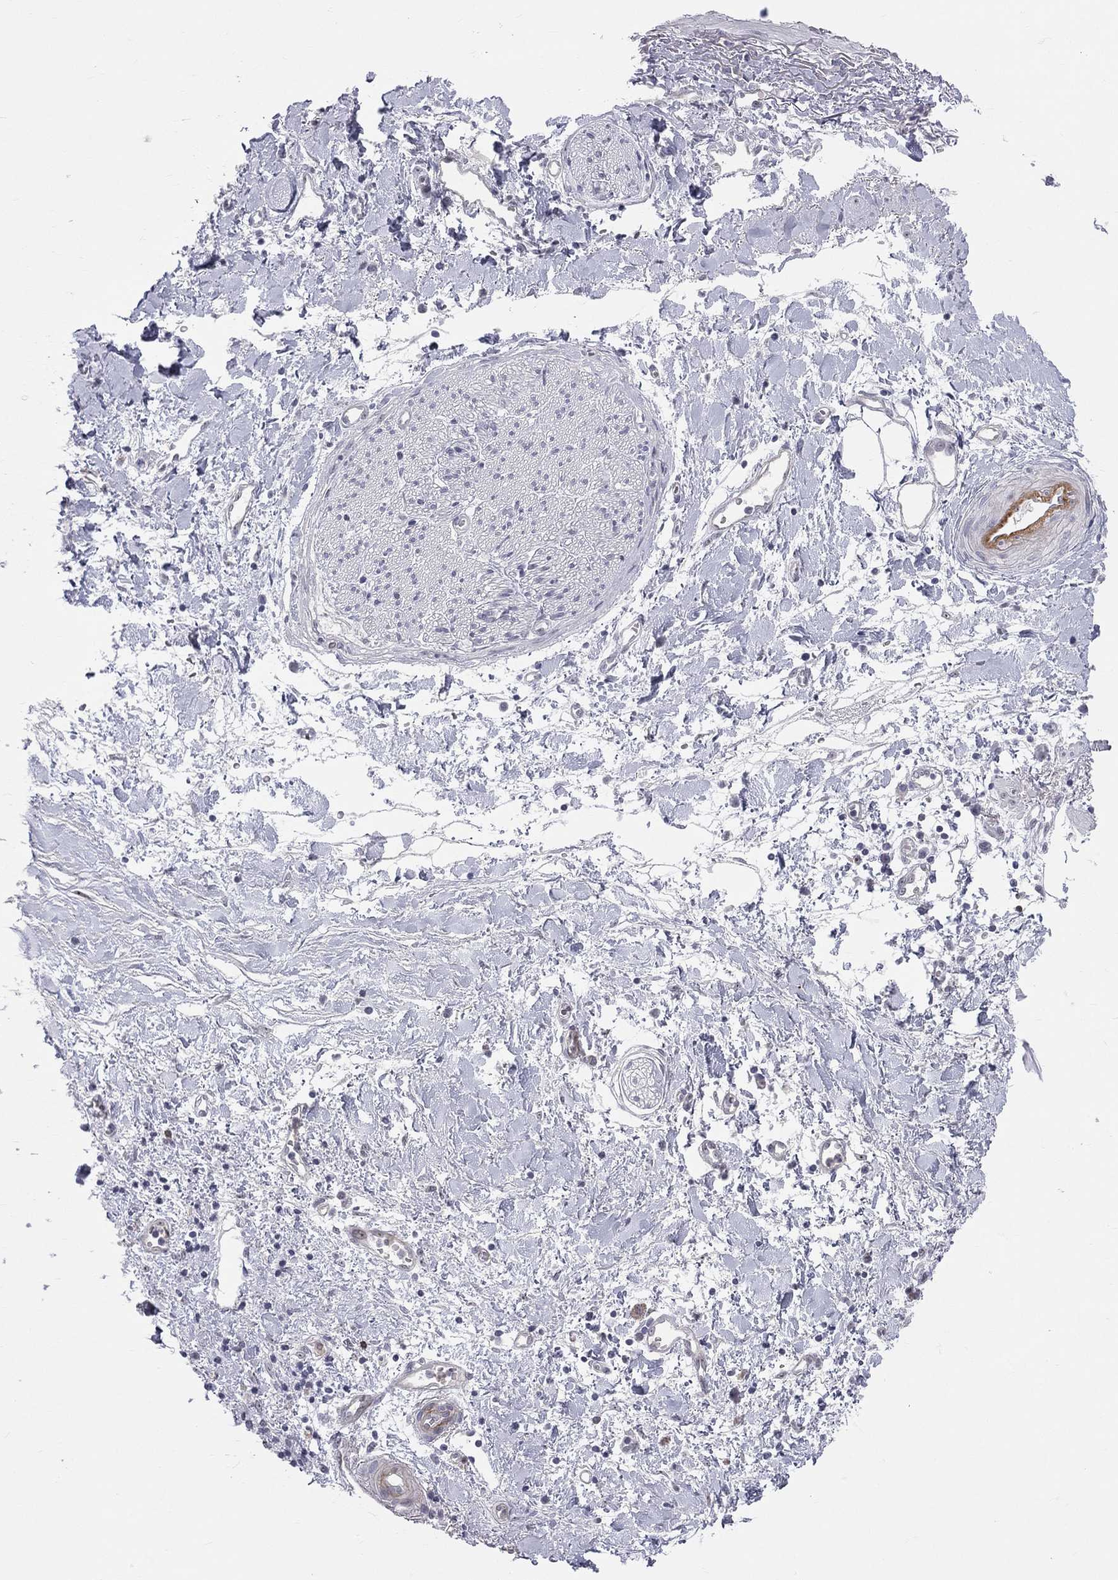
{"staining": {"intensity": "negative", "quantity": "none", "location": "none"}, "tissue": "soft tissue", "cell_type": "Fibroblasts", "image_type": "normal", "snomed": [{"axis": "morphology", "description": "Normal tissue, NOS"}, {"axis": "morphology", "description": "Adenocarcinoma, NOS"}, {"axis": "topography", "description": "Pancreas"}, {"axis": "topography", "description": "Peripheral nerve tissue"}], "caption": "Immunohistochemistry histopathology image of benign soft tissue: soft tissue stained with DAB (3,3'-diaminobenzidine) reveals no significant protein positivity in fibroblasts. Brightfield microscopy of IHC stained with DAB (brown) and hematoxylin (blue), captured at high magnification.", "gene": "CD22", "patient": {"sex": "male", "age": 61}}